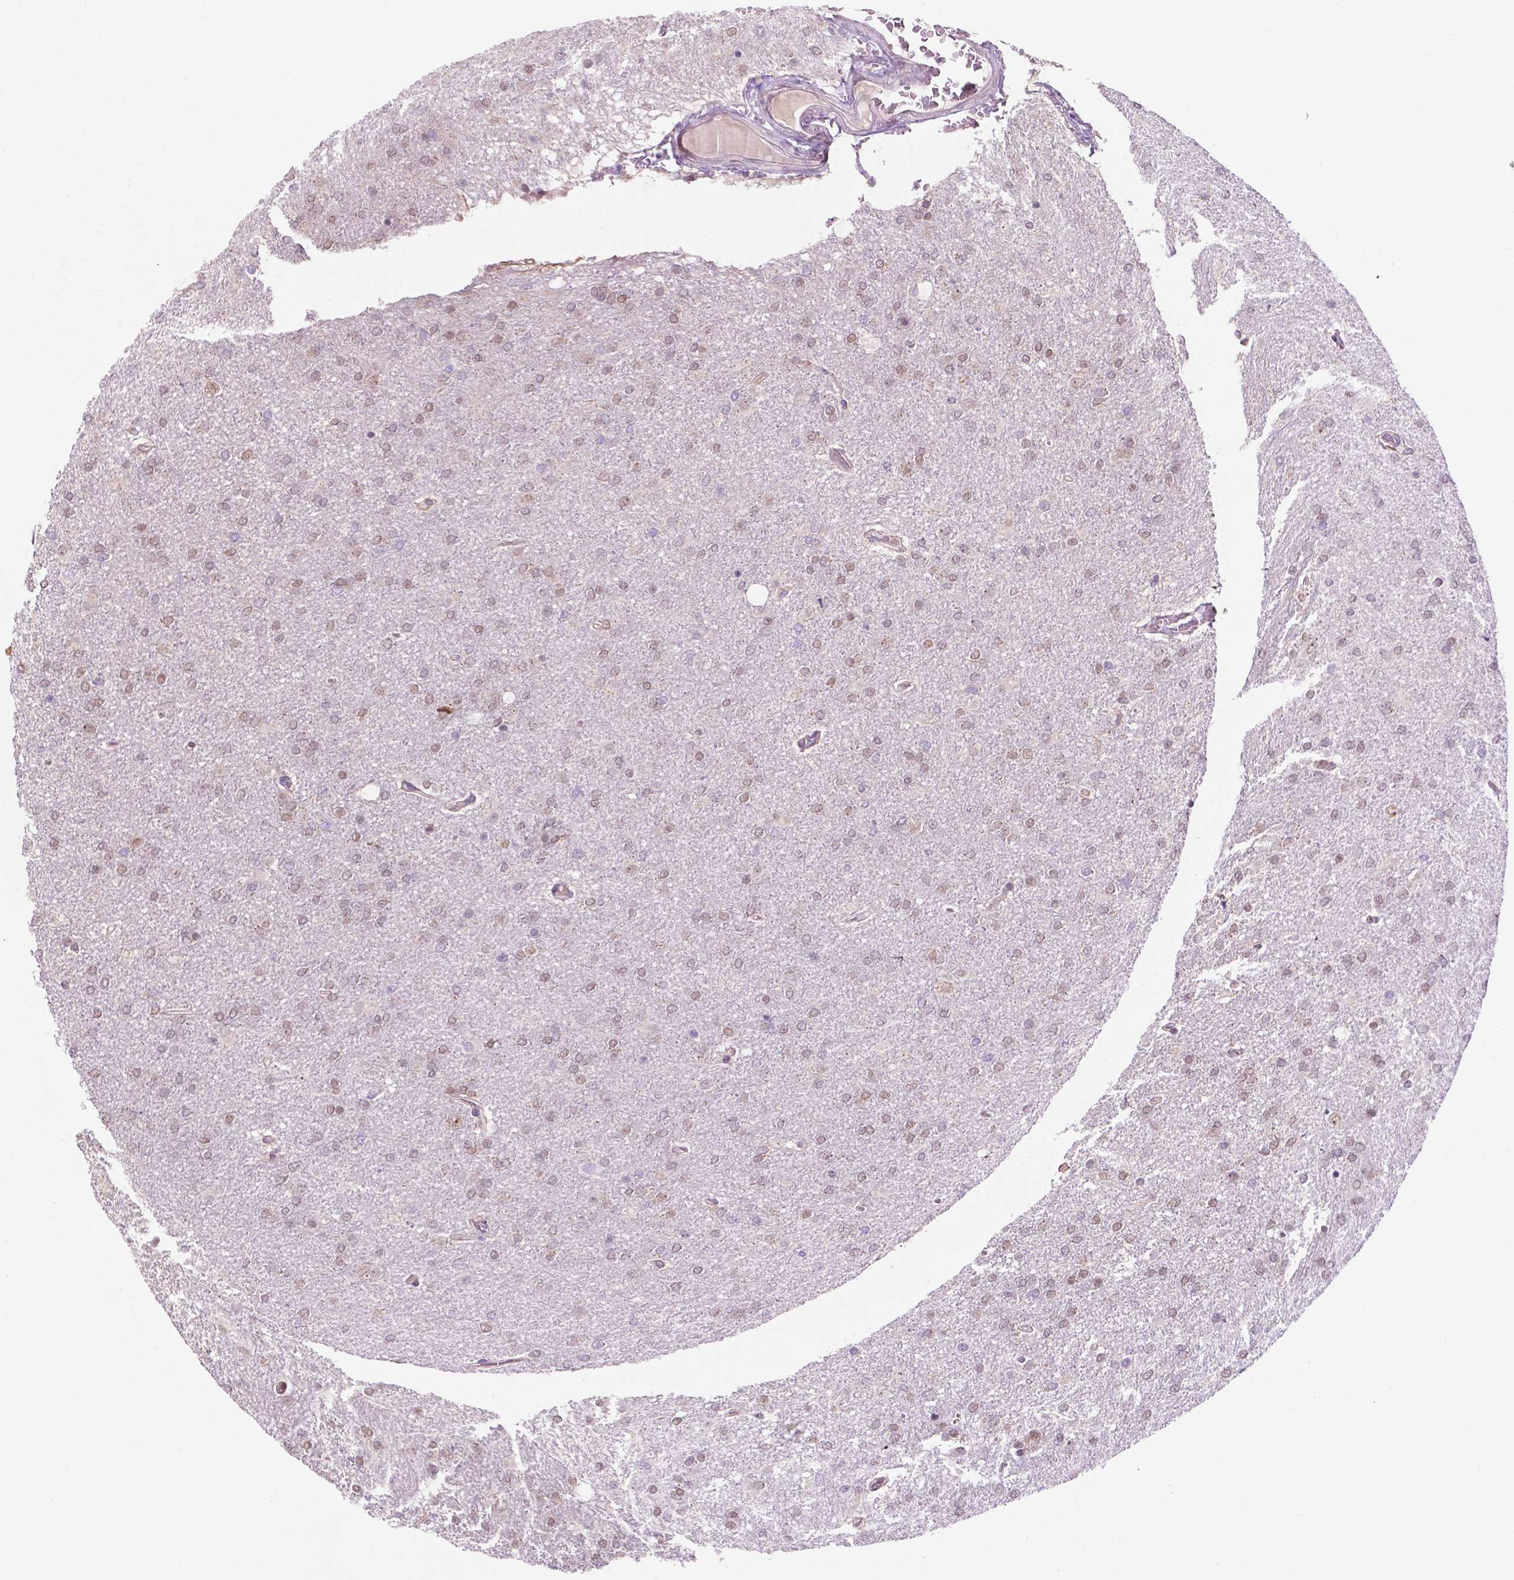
{"staining": {"intensity": "weak", "quantity": "<25%", "location": "nuclear"}, "tissue": "glioma", "cell_type": "Tumor cells", "image_type": "cancer", "snomed": [{"axis": "morphology", "description": "Glioma, malignant, High grade"}, {"axis": "topography", "description": "Cerebral cortex"}], "caption": "Micrograph shows no protein positivity in tumor cells of malignant glioma (high-grade) tissue. Brightfield microscopy of immunohistochemistry (IHC) stained with DAB (brown) and hematoxylin (blue), captured at high magnification.", "gene": "FAM50B", "patient": {"sex": "male", "age": 70}}